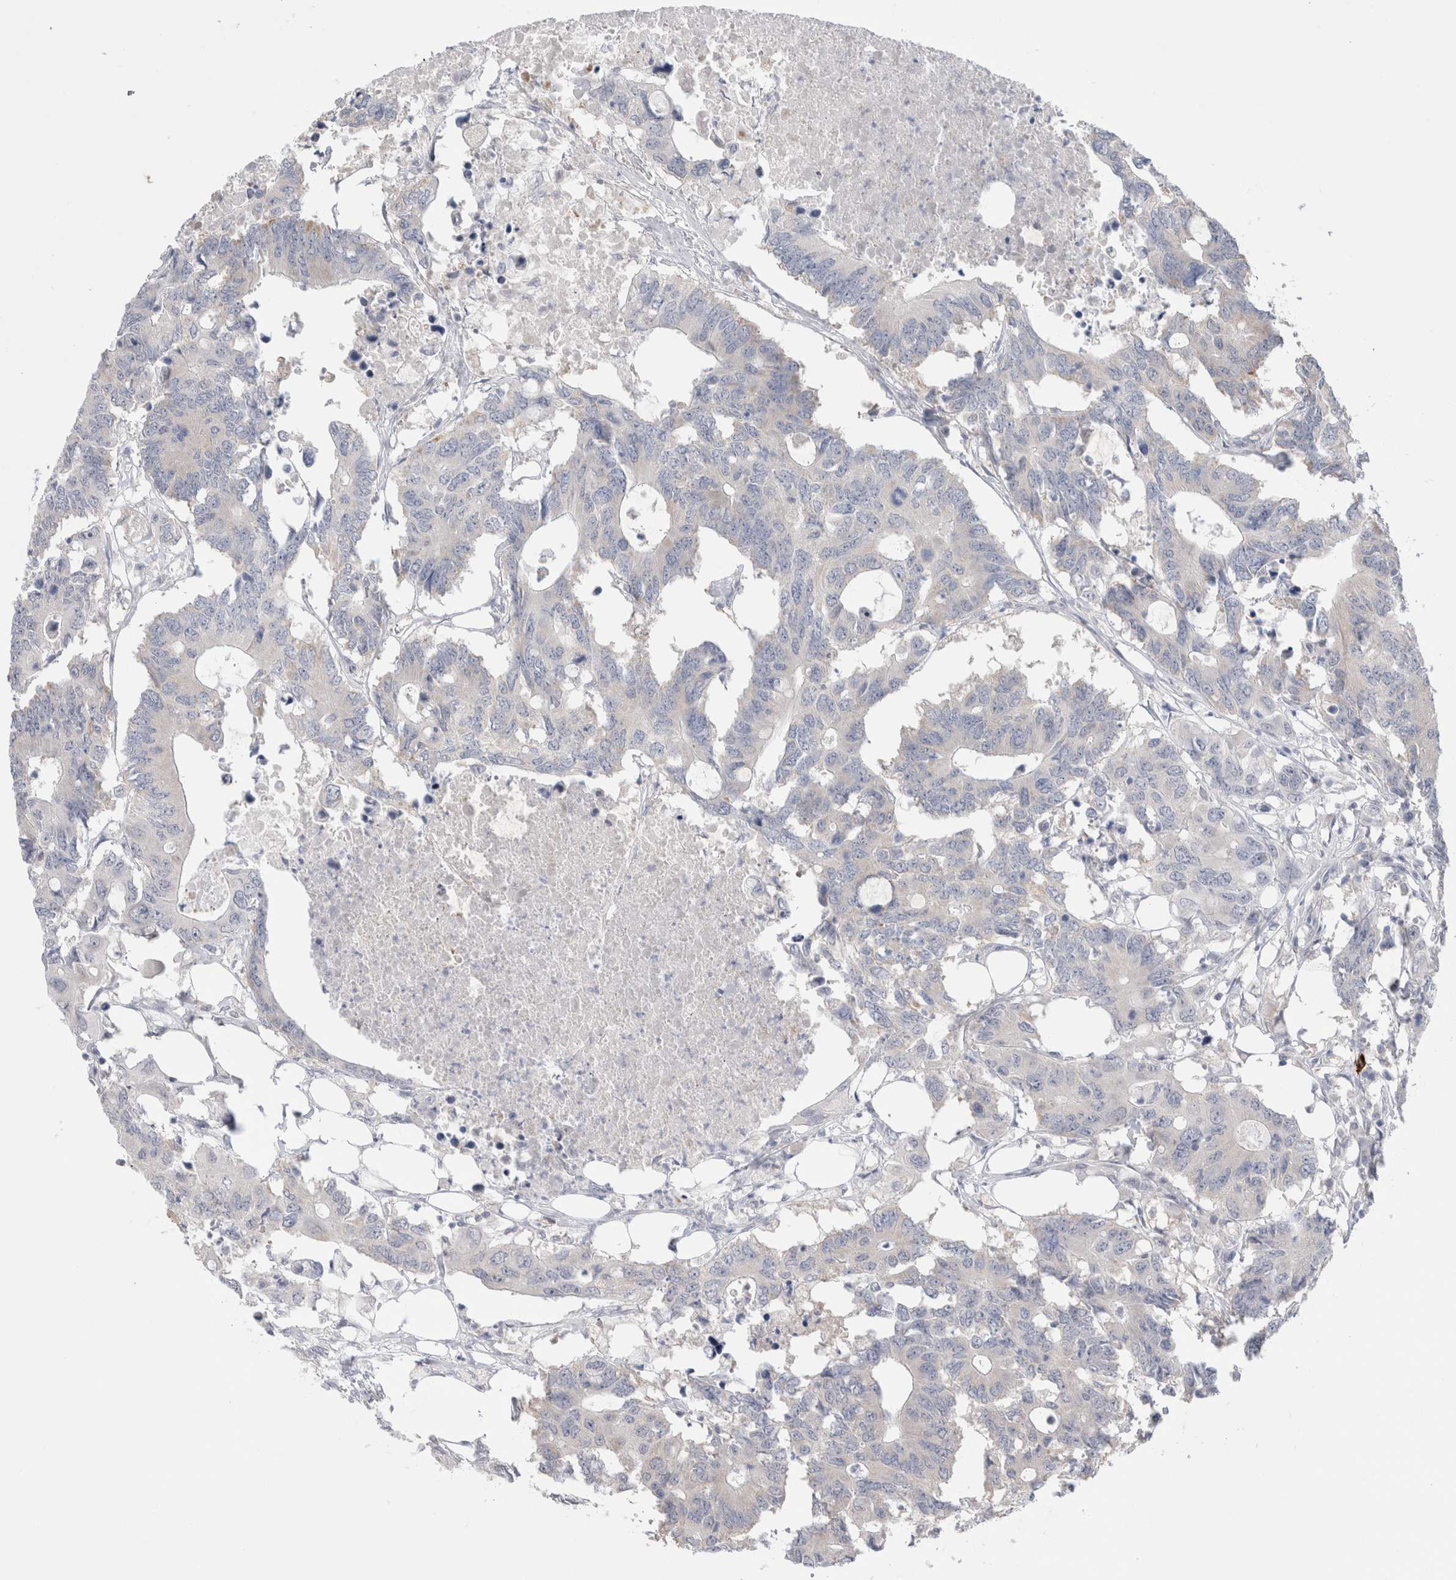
{"staining": {"intensity": "negative", "quantity": "none", "location": "none"}, "tissue": "colorectal cancer", "cell_type": "Tumor cells", "image_type": "cancer", "snomed": [{"axis": "morphology", "description": "Adenocarcinoma, NOS"}, {"axis": "topography", "description": "Colon"}], "caption": "There is no significant staining in tumor cells of colorectal cancer (adenocarcinoma).", "gene": "NDOR1", "patient": {"sex": "male", "age": 71}}